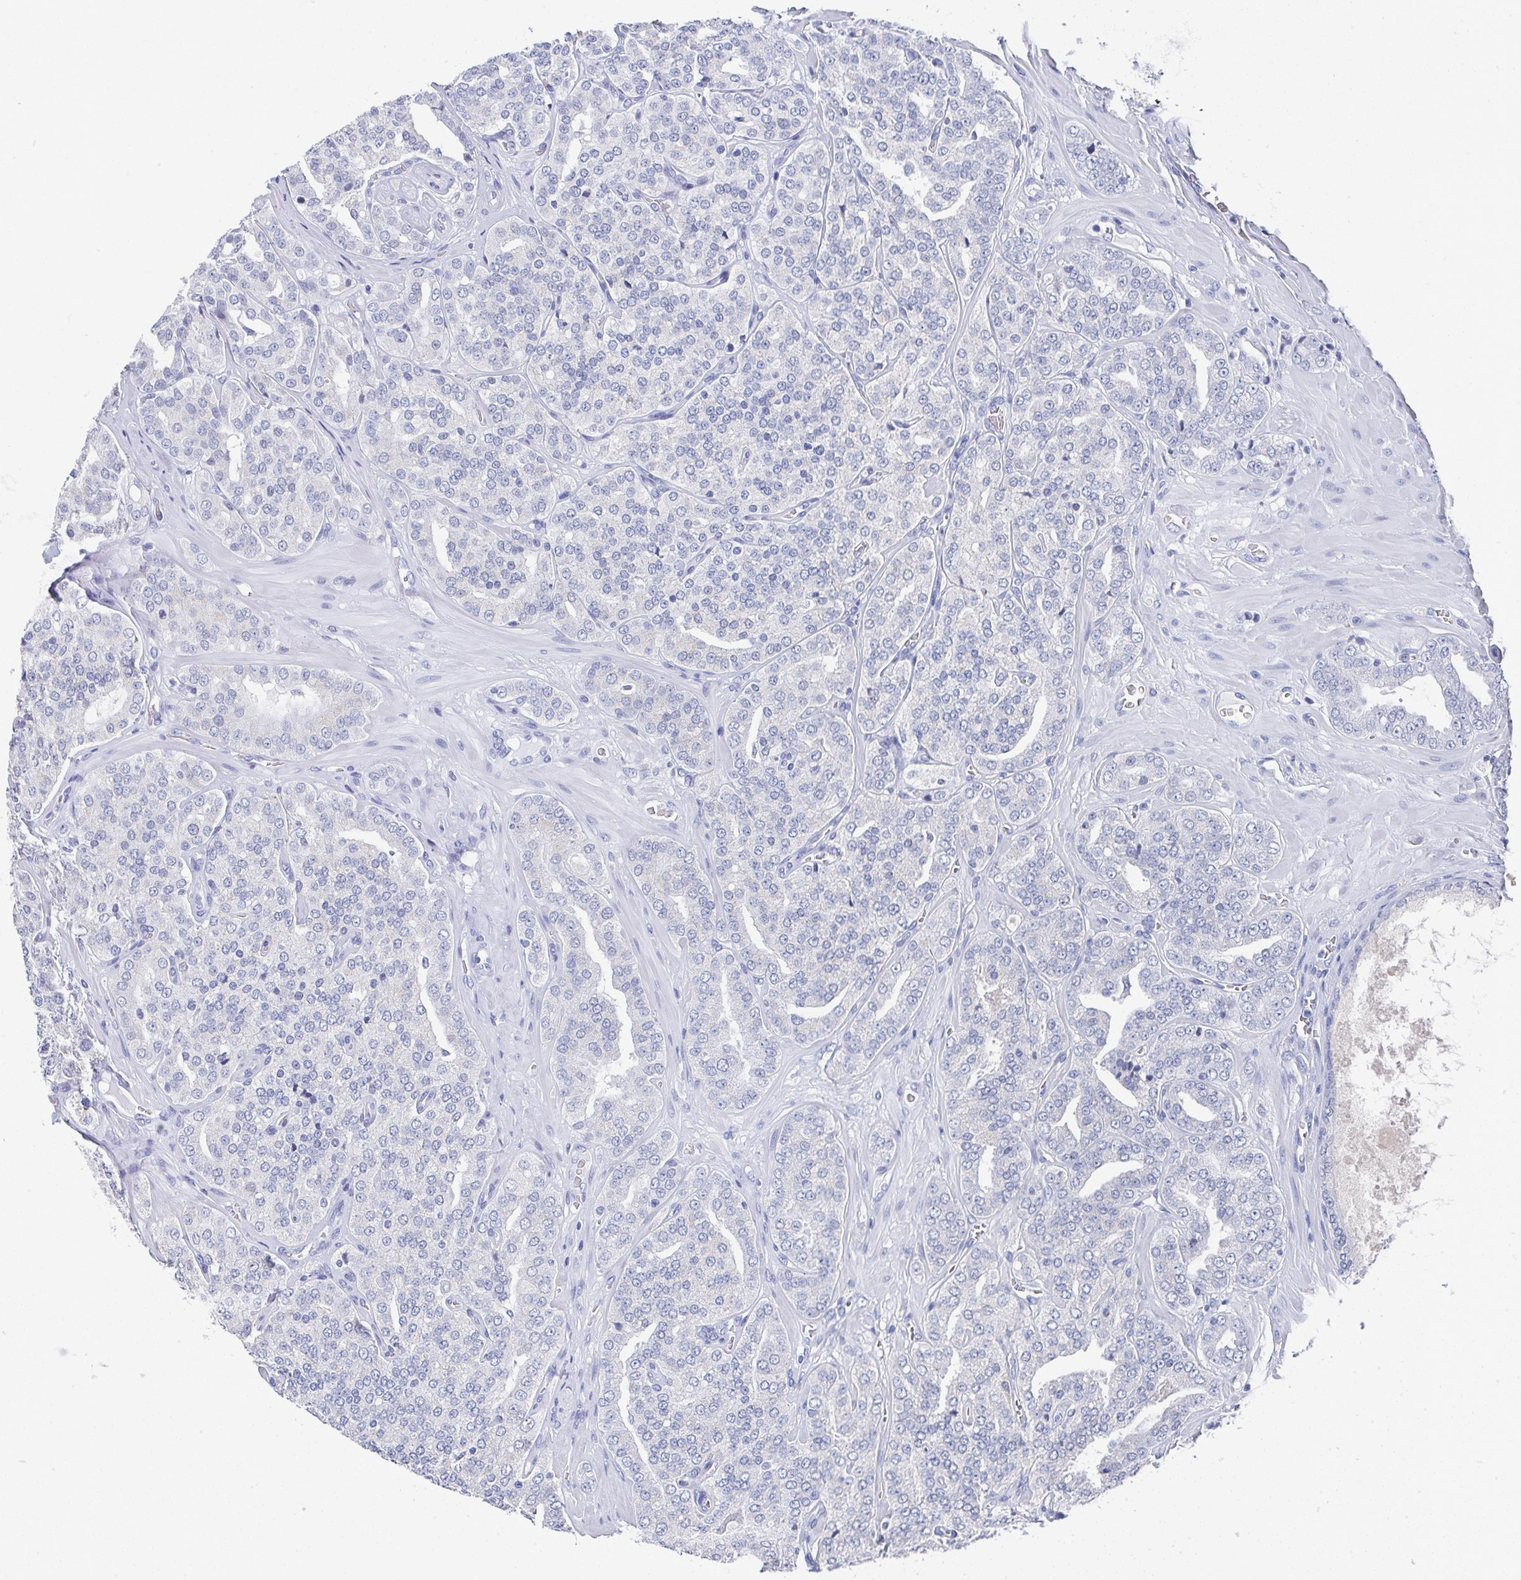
{"staining": {"intensity": "negative", "quantity": "none", "location": "none"}, "tissue": "prostate cancer", "cell_type": "Tumor cells", "image_type": "cancer", "snomed": [{"axis": "morphology", "description": "Adenocarcinoma, High grade"}, {"axis": "topography", "description": "Prostate"}], "caption": "This image is of prostate cancer (adenocarcinoma (high-grade)) stained with immunohistochemistry to label a protein in brown with the nuclei are counter-stained blue. There is no positivity in tumor cells.", "gene": "TNFRSF8", "patient": {"sex": "male", "age": 66}}